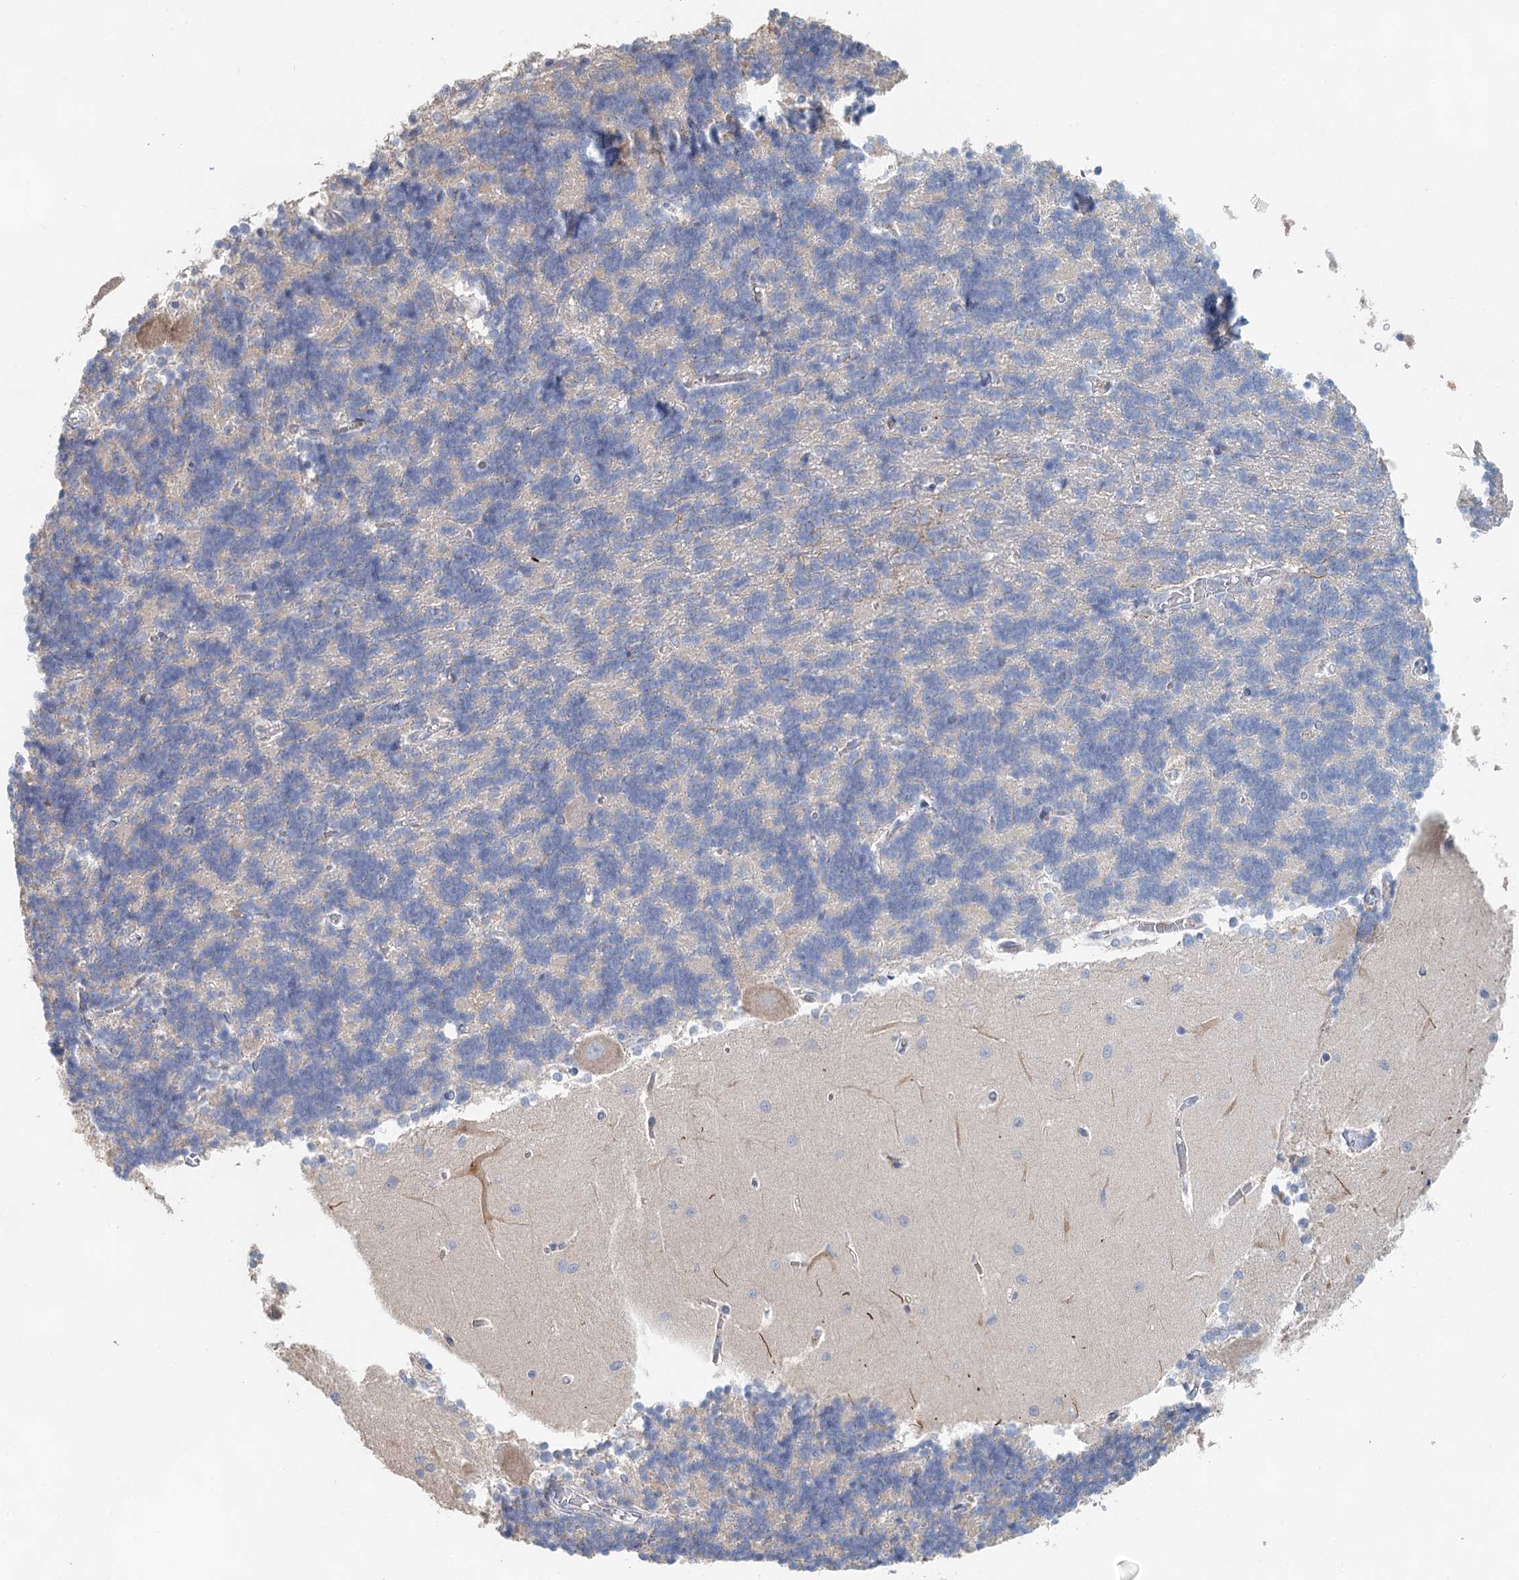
{"staining": {"intensity": "negative", "quantity": "none", "location": "none"}, "tissue": "cerebellum", "cell_type": "Cells in granular layer", "image_type": "normal", "snomed": [{"axis": "morphology", "description": "Normal tissue, NOS"}, {"axis": "topography", "description": "Cerebellum"}], "caption": "The histopathology image shows no significant staining in cells in granular layer of cerebellum. The staining is performed using DAB brown chromogen with nuclei counter-stained in using hematoxylin.", "gene": "MYL6B", "patient": {"sex": "male", "age": 37}}